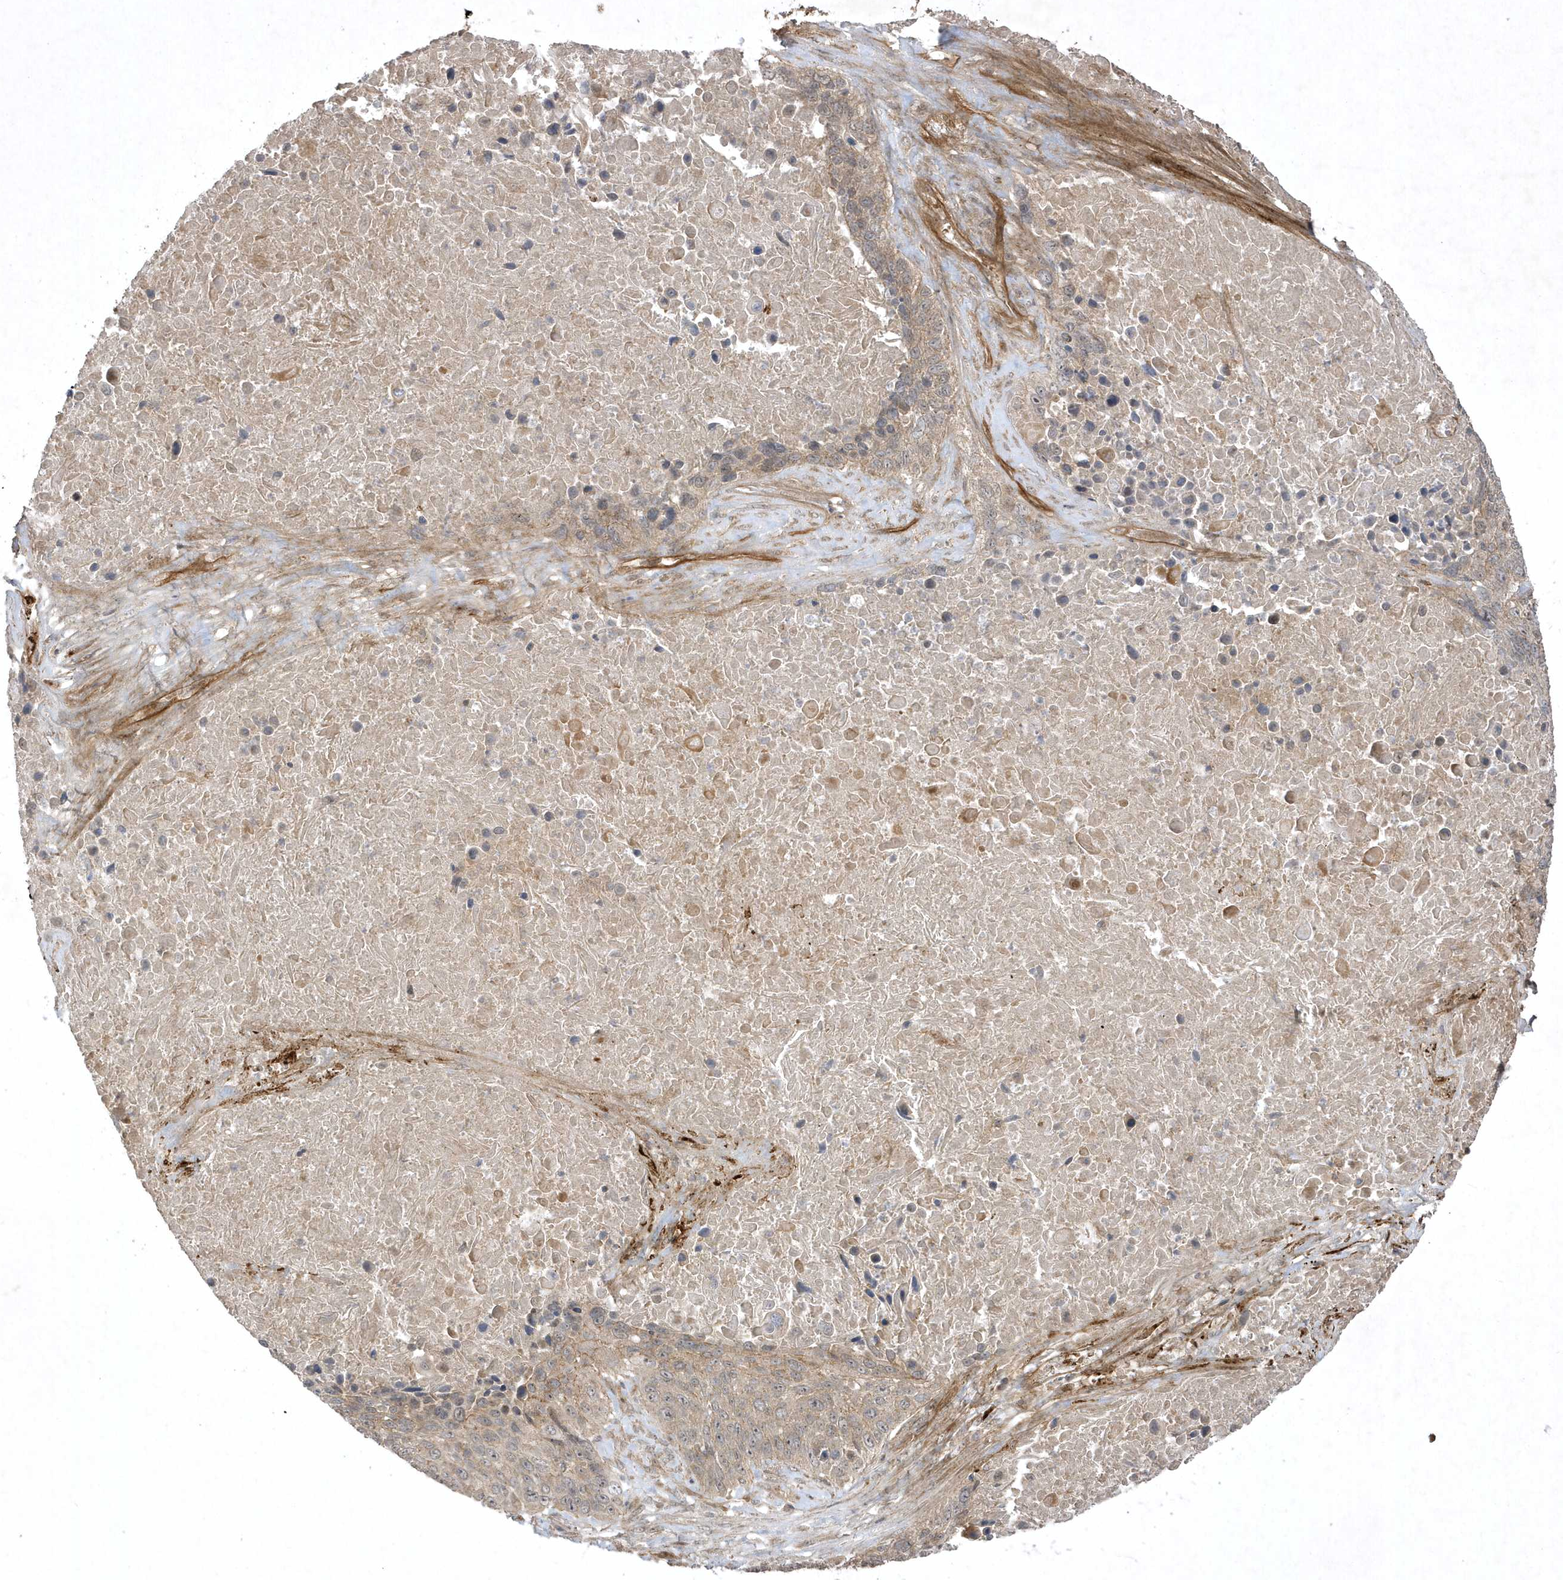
{"staining": {"intensity": "weak", "quantity": "25%-75%", "location": "cytoplasmic/membranous"}, "tissue": "lung cancer", "cell_type": "Tumor cells", "image_type": "cancer", "snomed": [{"axis": "morphology", "description": "Squamous cell carcinoma, NOS"}, {"axis": "topography", "description": "Lung"}], "caption": "A brown stain shows weak cytoplasmic/membranous positivity of a protein in squamous cell carcinoma (lung) tumor cells. The staining was performed using DAB, with brown indicating positive protein expression. Nuclei are stained blue with hematoxylin.", "gene": "FAM83C", "patient": {"sex": "male", "age": 66}}